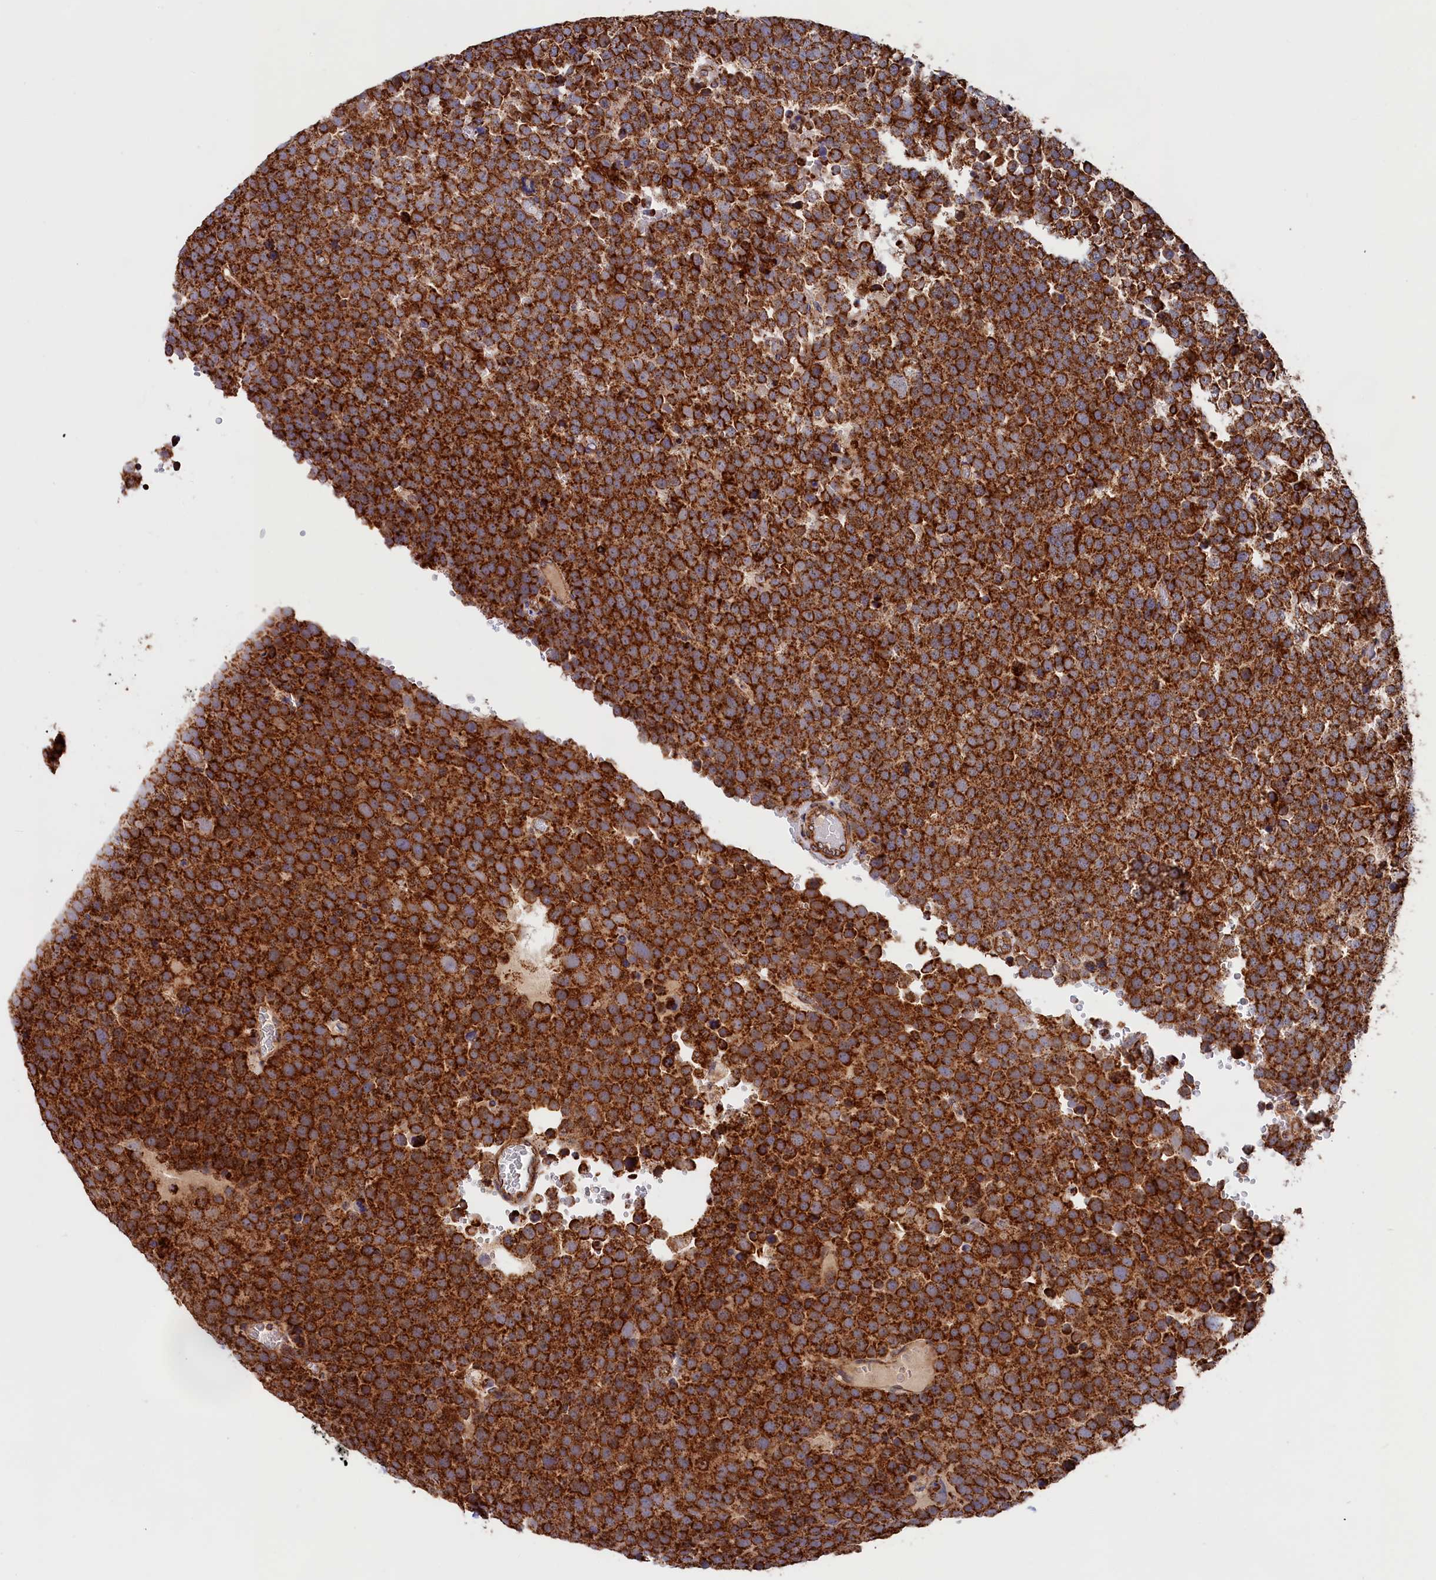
{"staining": {"intensity": "strong", "quantity": ">75%", "location": "cytoplasmic/membranous"}, "tissue": "testis cancer", "cell_type": "Tumor cells", "image_type": "cancer", "snomed": [{"axis": "morphology", "description": "Seminoma, NOS"}, {"axis": "topography", "description": "Testis"}], "caption": "Protein expression by immunohistochemistry shows strong cytoplasmic/membranous expression in about >75% of tumor cells in testis cancer (seminoma).", "gene": "MACROD1", "patient": {"sex": "male", "age": 71}}